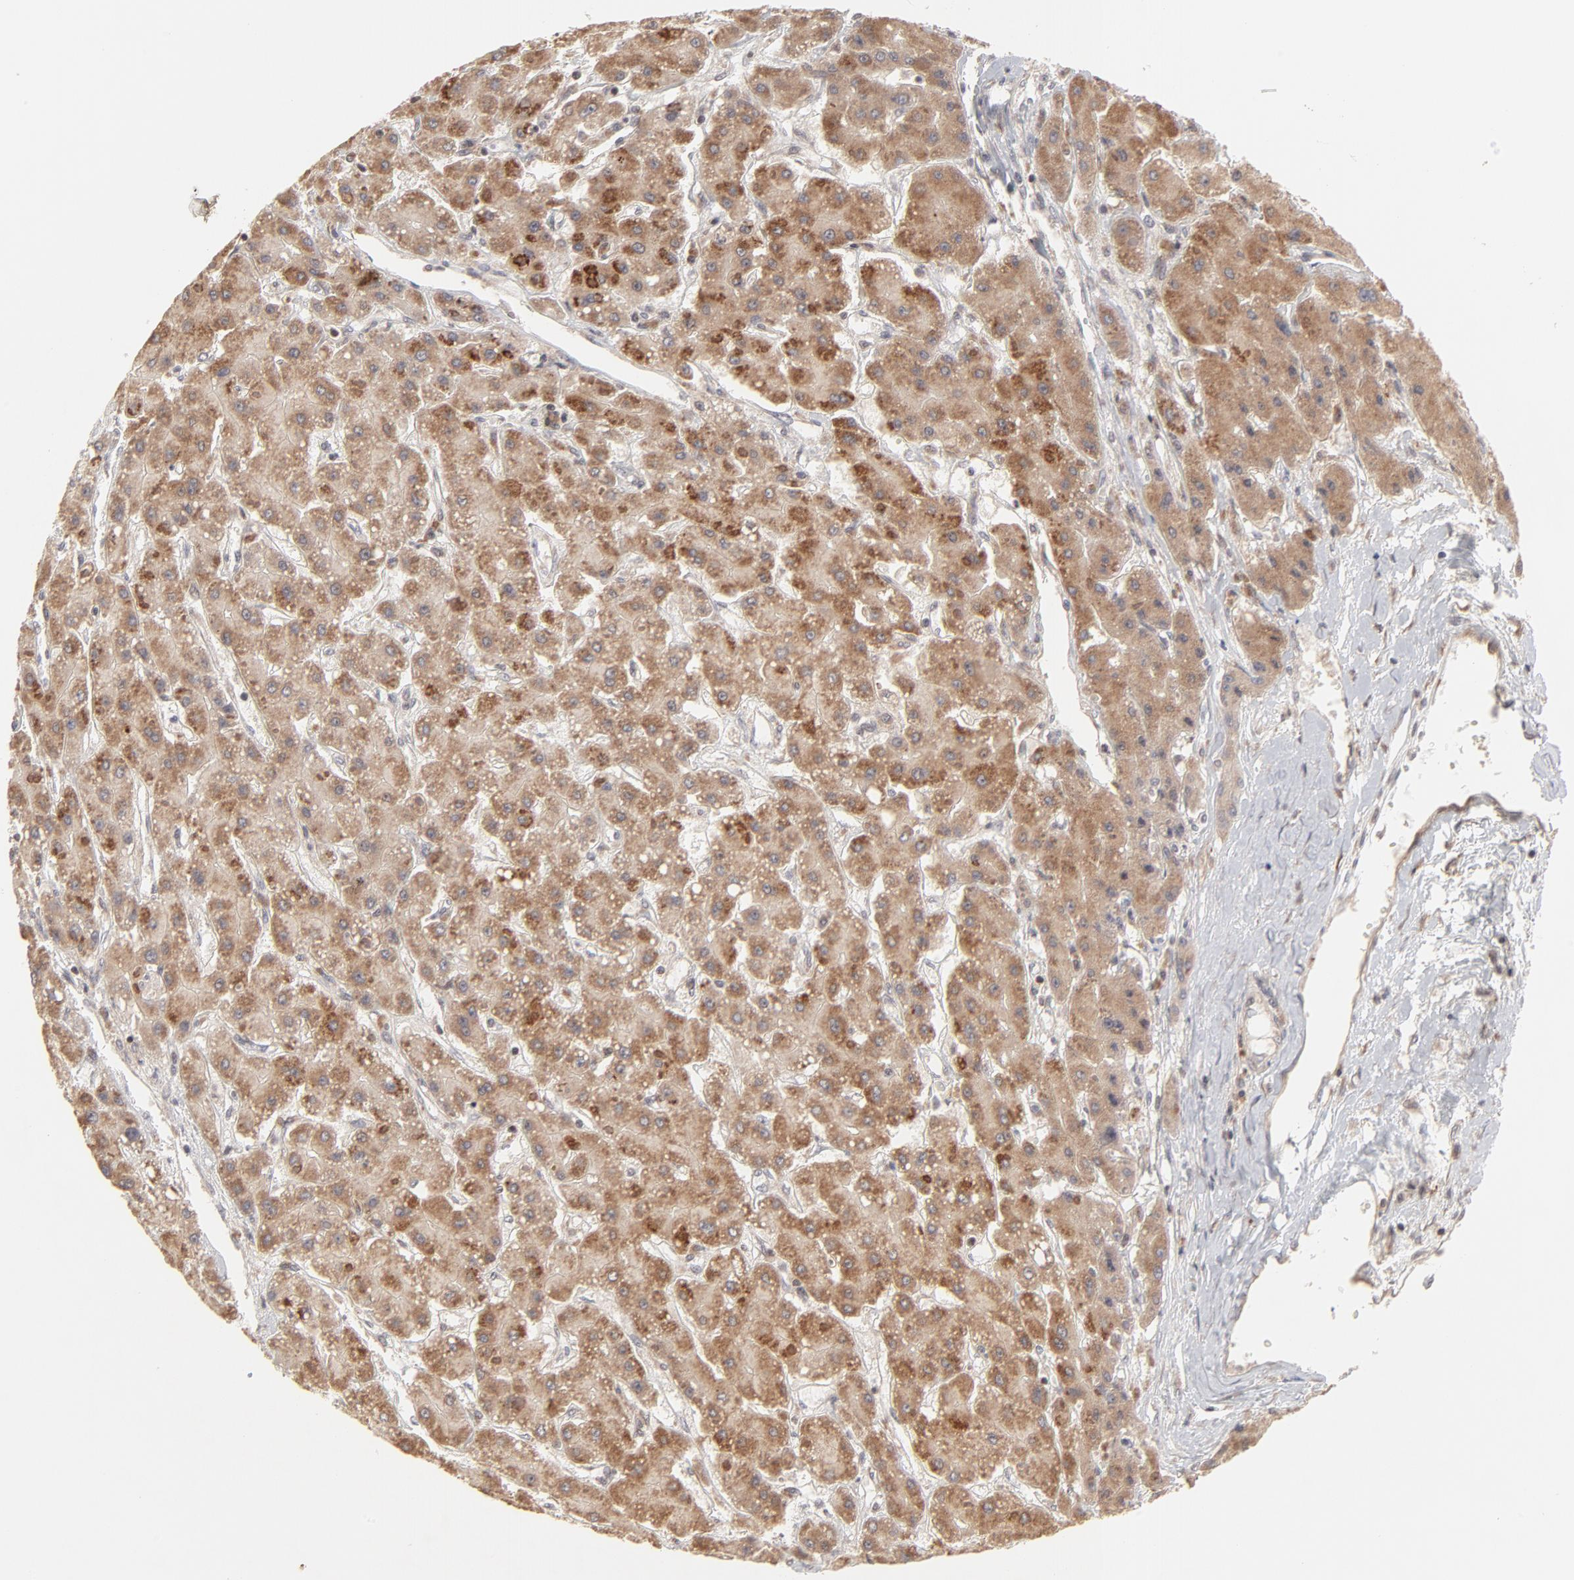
{"staining": {"intensity": "weak", "quantity": ">75%", "location": "cytoplasmic/membranous"}, "tissue": "liver cancer", "cell_type": "Tumor cells", "image_type": "cancer", "snomed": [{"axis": "morphology", "description": "Carcinoma, Hepatocellular, NOS"}, {"axis": "topography", "description": "Liver"}], "caption": "Hepatocellular carcinoma (liver) stained for a protein exhibits weak cytoplasmic/membranous positivity in tumor cells. (Stains: DAB (3,3'-diaminobenzidine) in brown, nuclei in blue, Microscopy: brightfield microscopy at high magnification).", "gene": "ARIH1", "patient": {"sex": "female", "age": 52}}